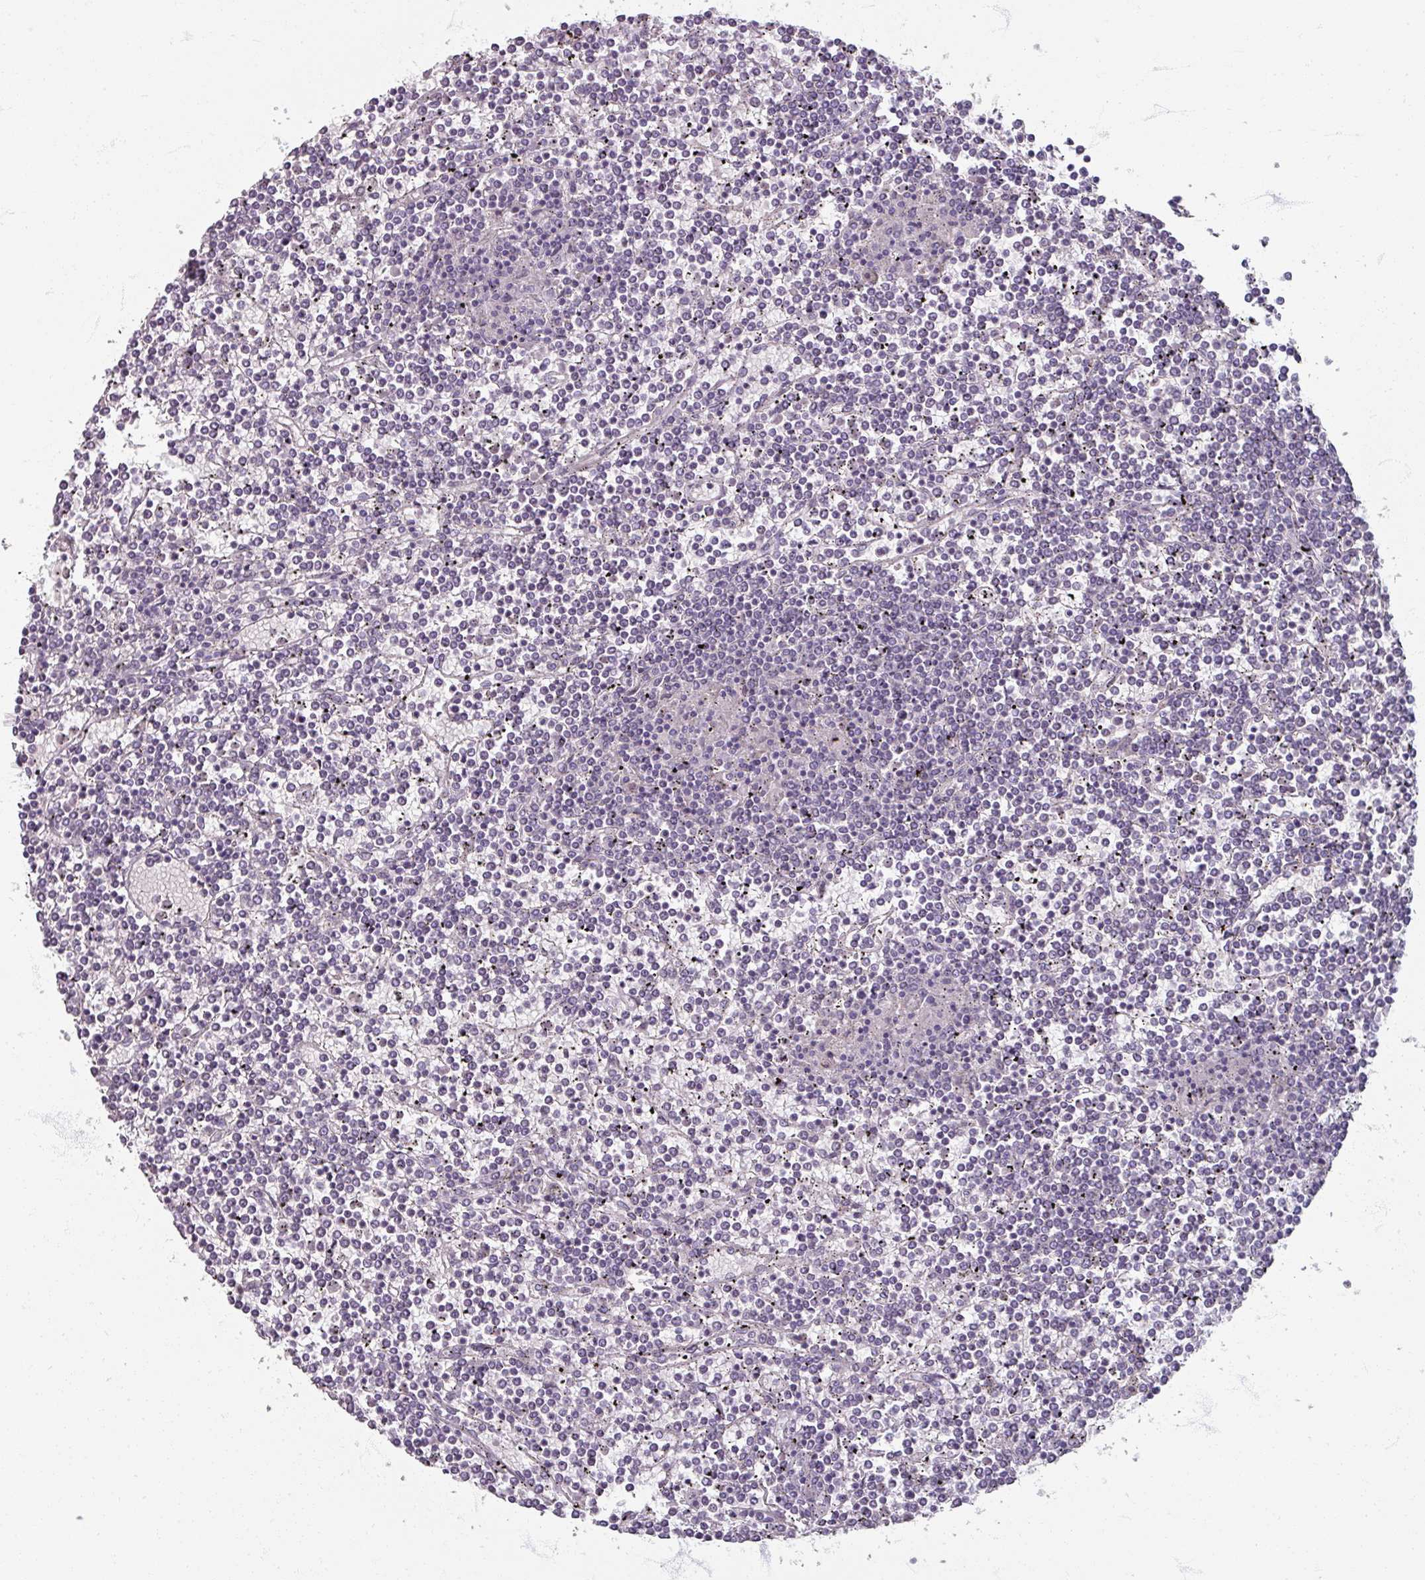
{"staining": {"intensity": "negative", "quantity": "none", "location": "none"}, "tissue": "lymphoma", "cell_type": "Tumor cells", "image_type": "cancer", "snomed": [{"axis": "morphology", "description": "Malignant lymphoma, non-Hodgkin's type, Low grade"}, {"axis": "topography", "description": "Spleen"}], "caption": "Lymphoma was stained to show a protein in brown. There is no significant positivity in tumor cells. The staining was performed using DAB to visualize the protein expression in brown, while the nuclei were stained in blue with hematoxylin (Magnification: 20x).", "gene": "SOX11", "patient": {"sex": "female", "age": 19}}